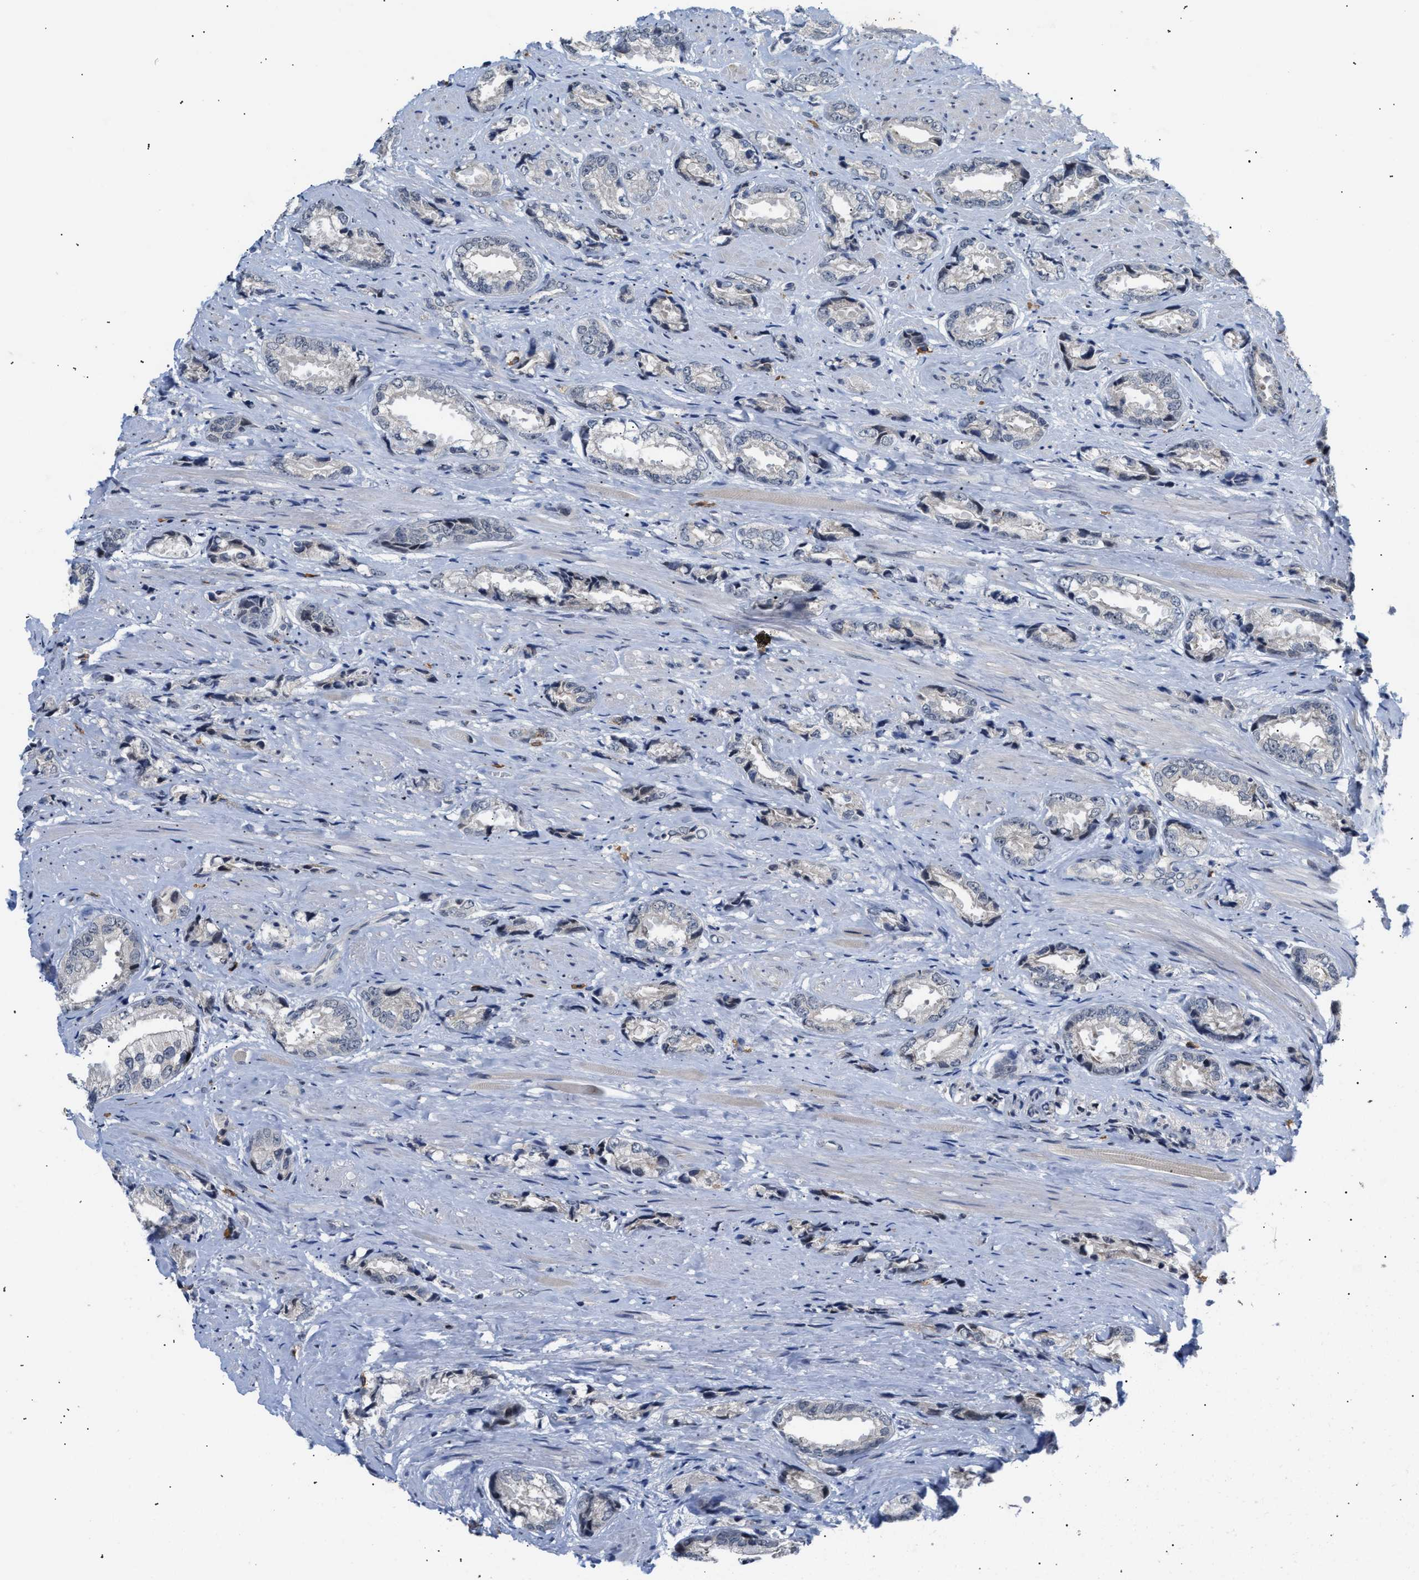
{"staining": {"intensity": "negative", "quantity": "none", "location": "none"}, "tissue": "prostate cancer", "cell_type": "Tumor cells", "image_type": "cancer", "snomed": [{"axis": "morphology", "description": "Adenocarcinoma, High grade"}, {"axis": "topography", "description": "Prostate"}], "caption": "The photomicrograph displays no staining of tumor cells in prostate cancer. (Stains: DAB (3,3'-diaminobenzidine) immunohistochemistry with hematoxylin counter stain, Microscopy: brightfield microscopy at high magnification).", "gene": "TXNRD3", "patient": {"sex": "male", "age": 61}}